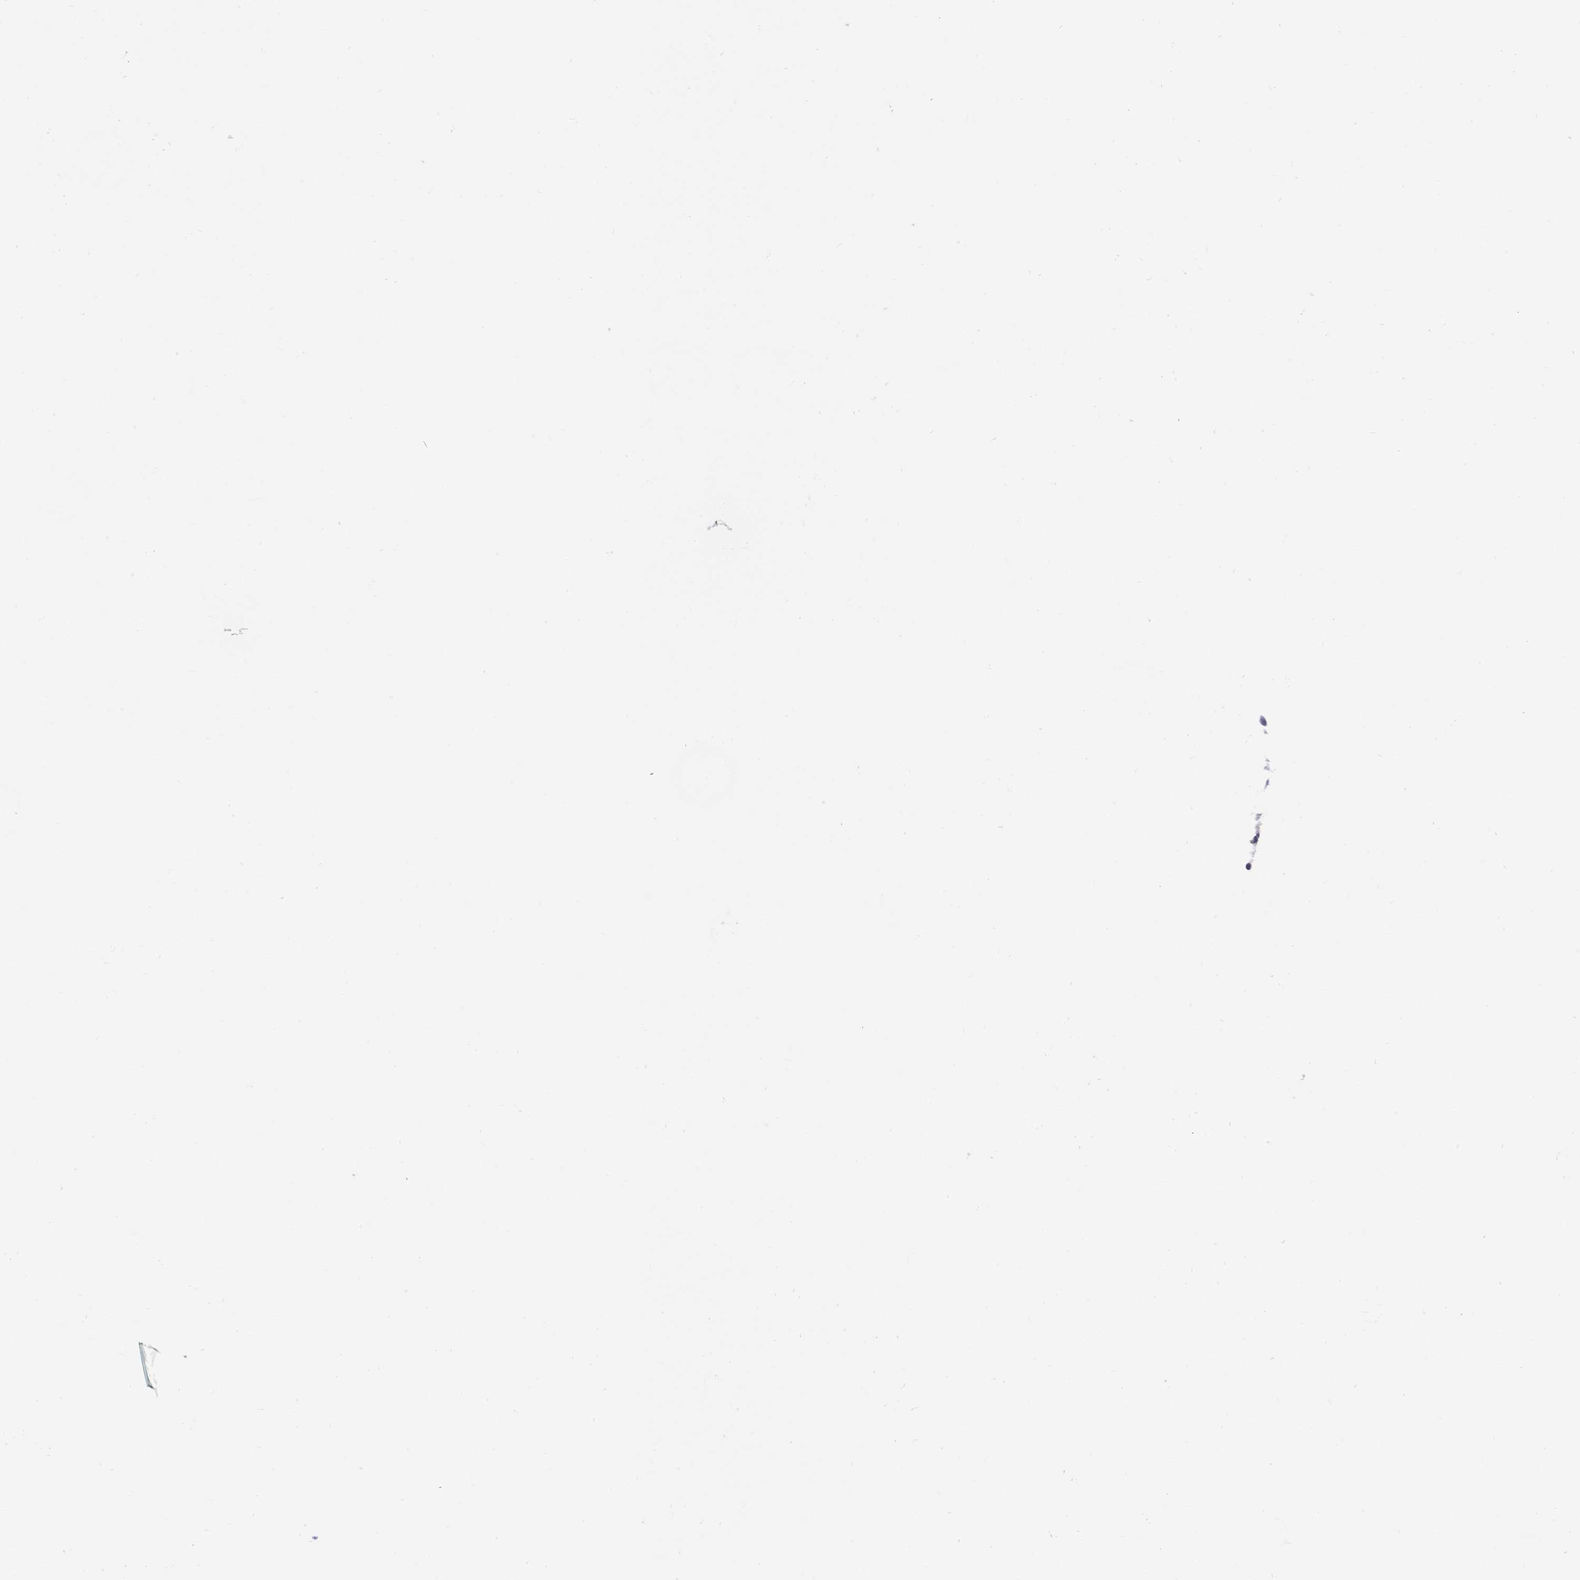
{"staining": {"intensity": "negative", "quantity": "none", "location": "none"}, "tissue": "urothelial cancer", "cell_type": "Tumor cells", "image_type": "cancer", "snomed": [{"axis": "morphology", "description": "Urothelial carcinoma, Low grade"}, {"axis": "topography", "description": "Urinary bladder"}], "caption": "Protein analysis of low-grade urothelial carcinoma demonstrates no significant expression in tumor cells. (Brightfield microscopy of DAB immunohistochemistry (IHC) at high magnification).", "gene": "RTL9", "patient": {"sex": "female", "age": 87}}